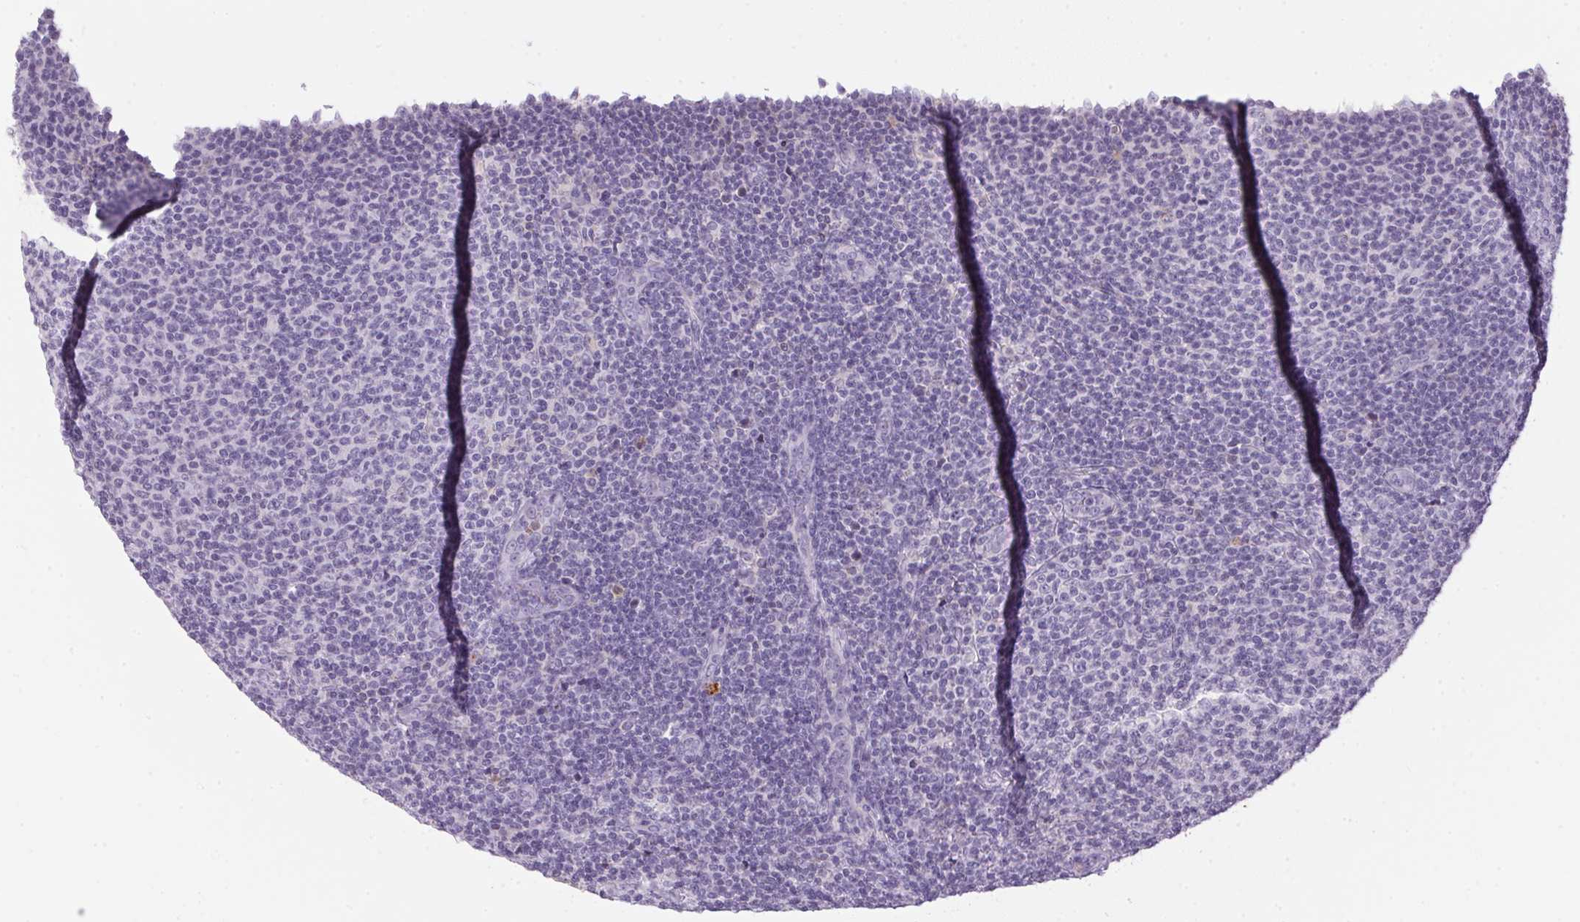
{"staining": {"intensity": "negative", "quantity": "none", "location": "none"}, "tissue": "lymphoma", "cell_type": "Tumor cells", "image_type": "cancer", "snomed": [{"axis": "morphology", "description": "Malignant lymphoma, non-Hodgkin's type, Low grade"}, {"axis": "topography", "description": "Lymph node"}], "caption": "A micrograph of malignant lymphoma, non-Hodgkin's type (low-grade) stained for a protein demonstrates no brown staining in tumor cells.", "gene": "ECPAS", "patient": {"sex": "male", "age": 66}}